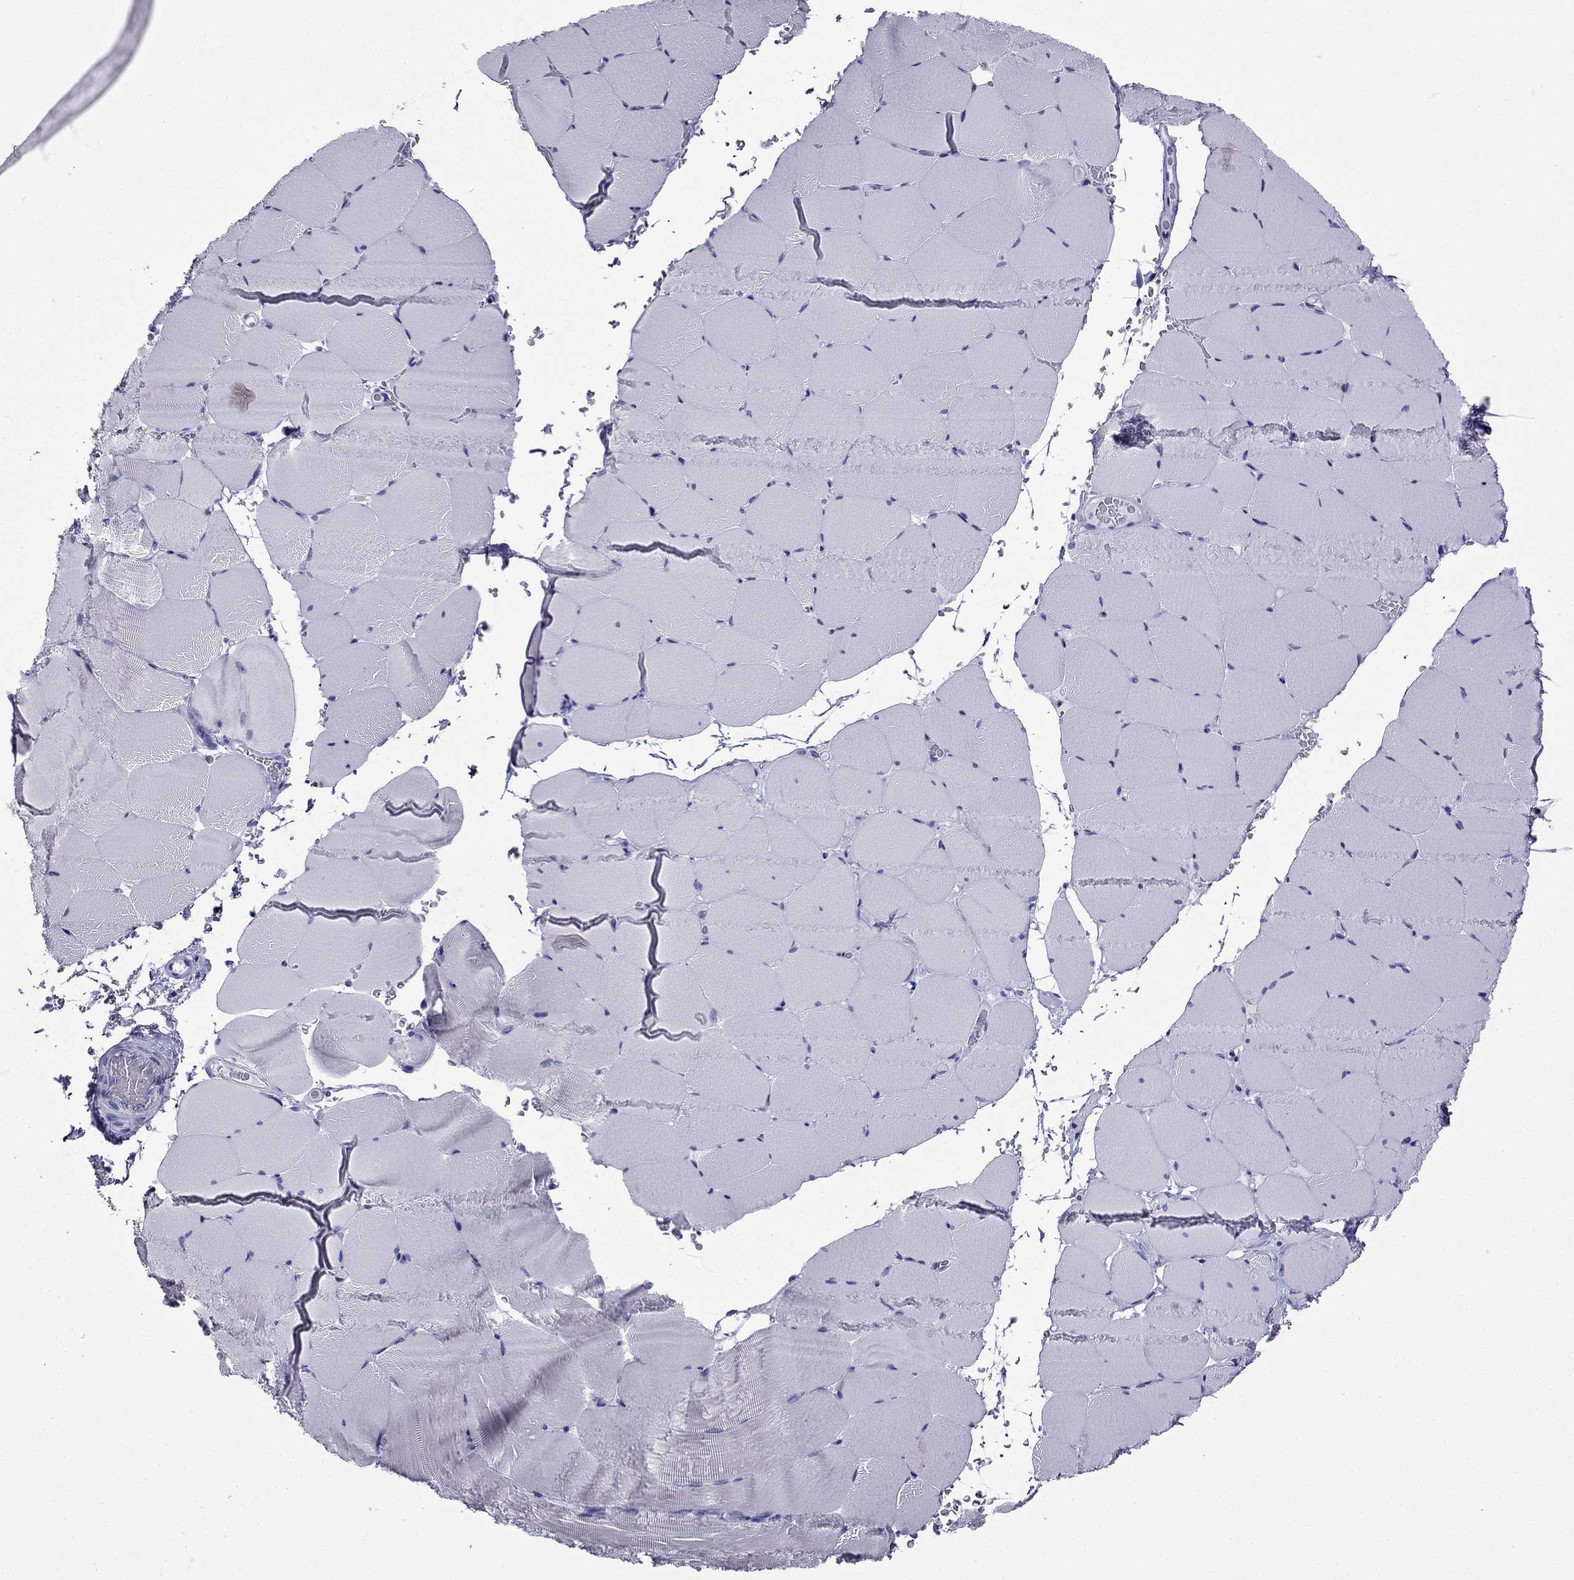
{"staining": {"intensity": "negative", "quantity": "none", "location": "none"}, "tissue": "skeletal muscle", "cell_type": "Myocytes", "image_type": "normal", "snomed": [{"axis": "morphology", "description": "Normal tissue, NOS"}, {"axis": "topography", "description": "Skeletal muscle"}], "caption": "High power microscopy histopathology image of an IHC micrograph of benign skeletal muscle, revealing no significant expression in myocytes. (DAB (3,3'-diaminobenzidine) immunohistochemistry with hematoxylin counter stain).", "gene": "ARR3", "patient": {"sex": "female", "age": 37}}